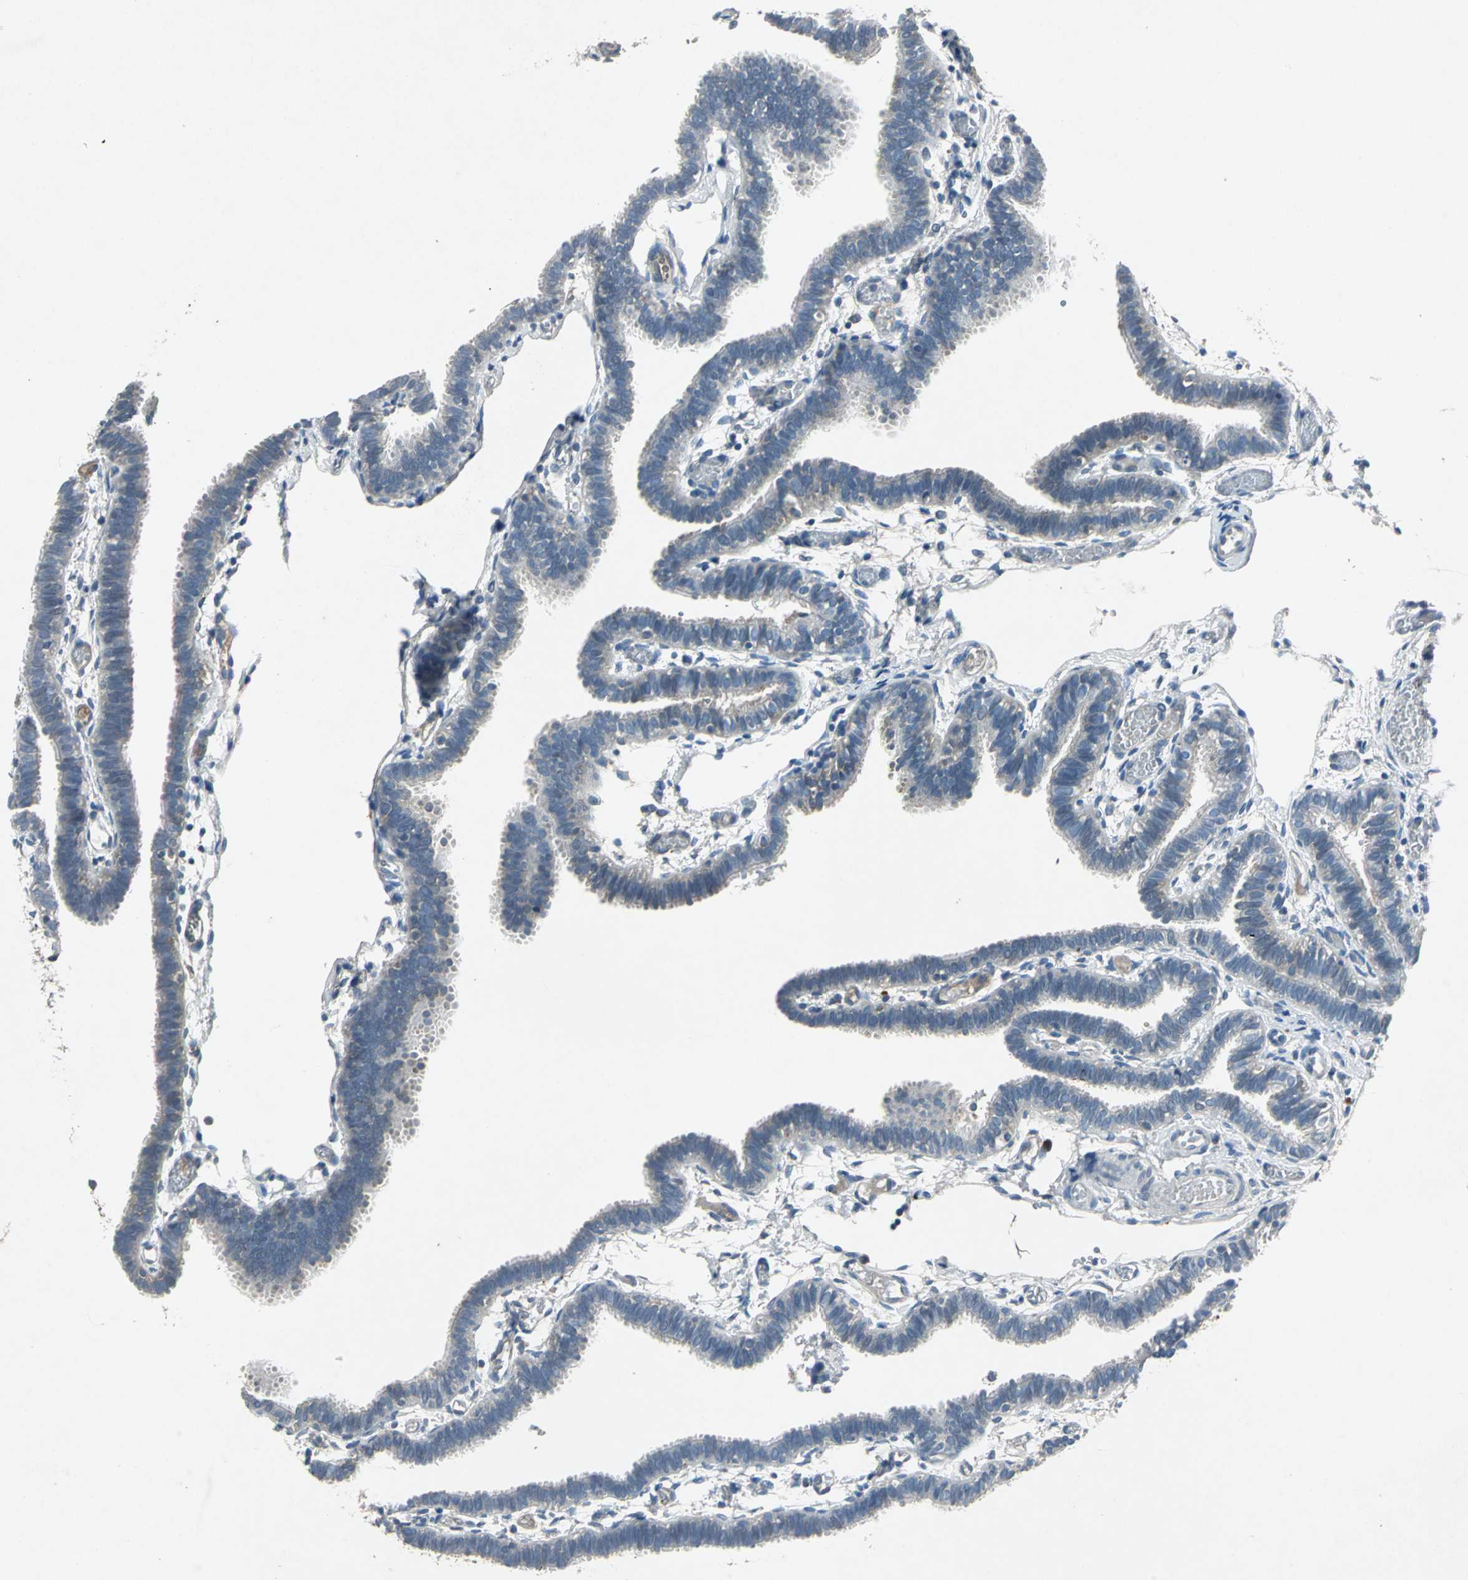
{"staining": {"intensity": "weak", "quantity": "25%-75%", "location": "cytoplasmic/membranous"}, "tissue": "fallopian tube", "cell_type": "Glandular cells", "image_type": "normal", "snomed": [{"axis": "morphology", "description": "Normal tissue, NOS"}, {"axis": "topography", "description": "Fallopian tube"}], "caption": "Fallopian tube stained with DAB immunohistochemistry reveals low levels of weak cytoplasmic/membranous positivity in approximately 25%-75% of glandular cells. The staining is performed using DAB (3,3'-diaminobenzidine) brown chromogen to label protein expression. The nuclei are counter-stained blue using hematoxylin.", "gene": "SLC2A13", "patient": {"sex": "female", "age": 29}}